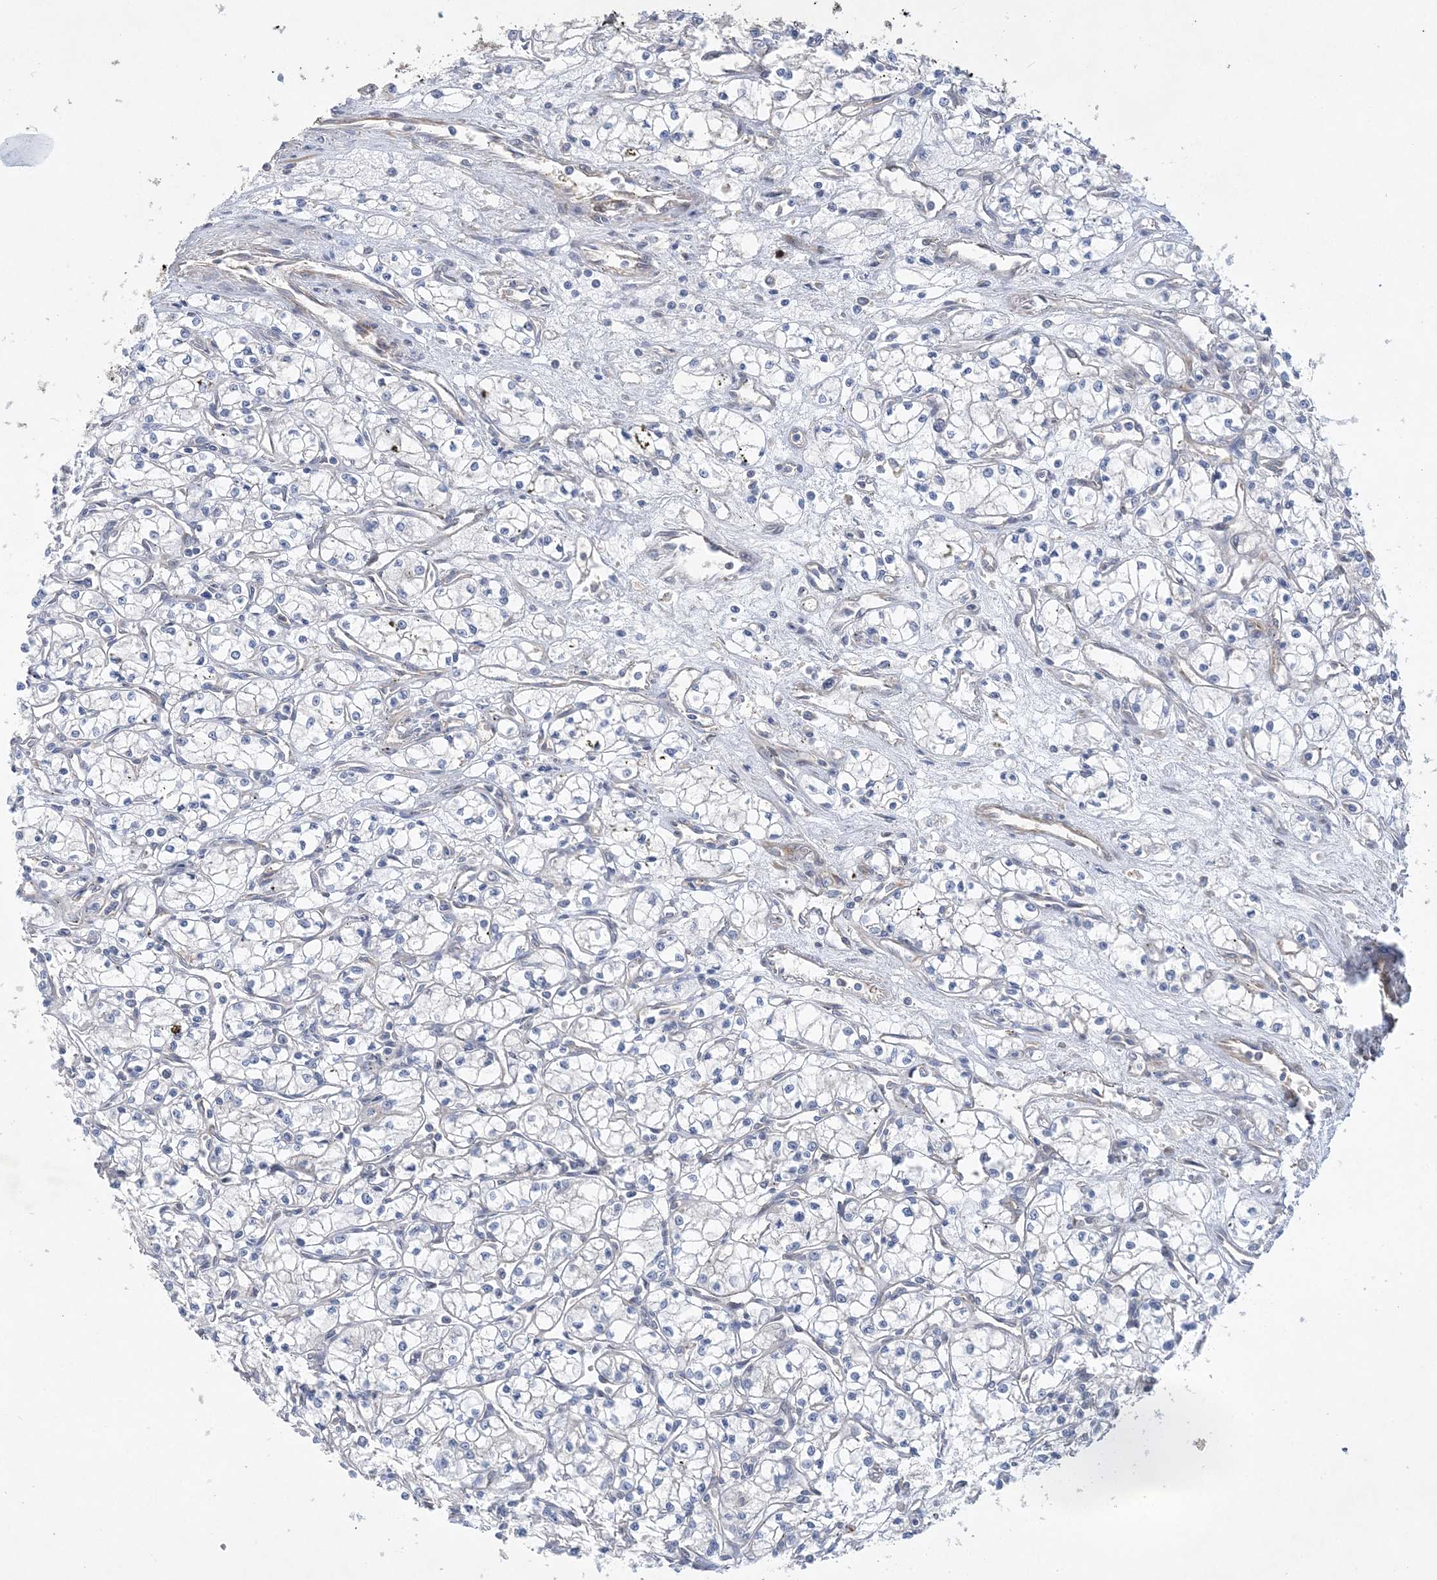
{"staining": {"intensity": "negative", "quantity": "none", "location": "none"}, "tissue": "renal cancer", "cell_type": "Tumor cells", "image_type": "cancer", "snomed": [{"axis": "morphology", "description": "Adenocarcinoma, NOS"}, {"axis": "topography", "description": "Kidney"}], "caption": "Immunohistochemistry (IHC) micrograph of neoplastic tissue: human renal cancer stained with DAB reveals no significant protein expression in tumor cells.", "gene": "MAP4K5", "patient": {"sex": "male", "age": 59}}